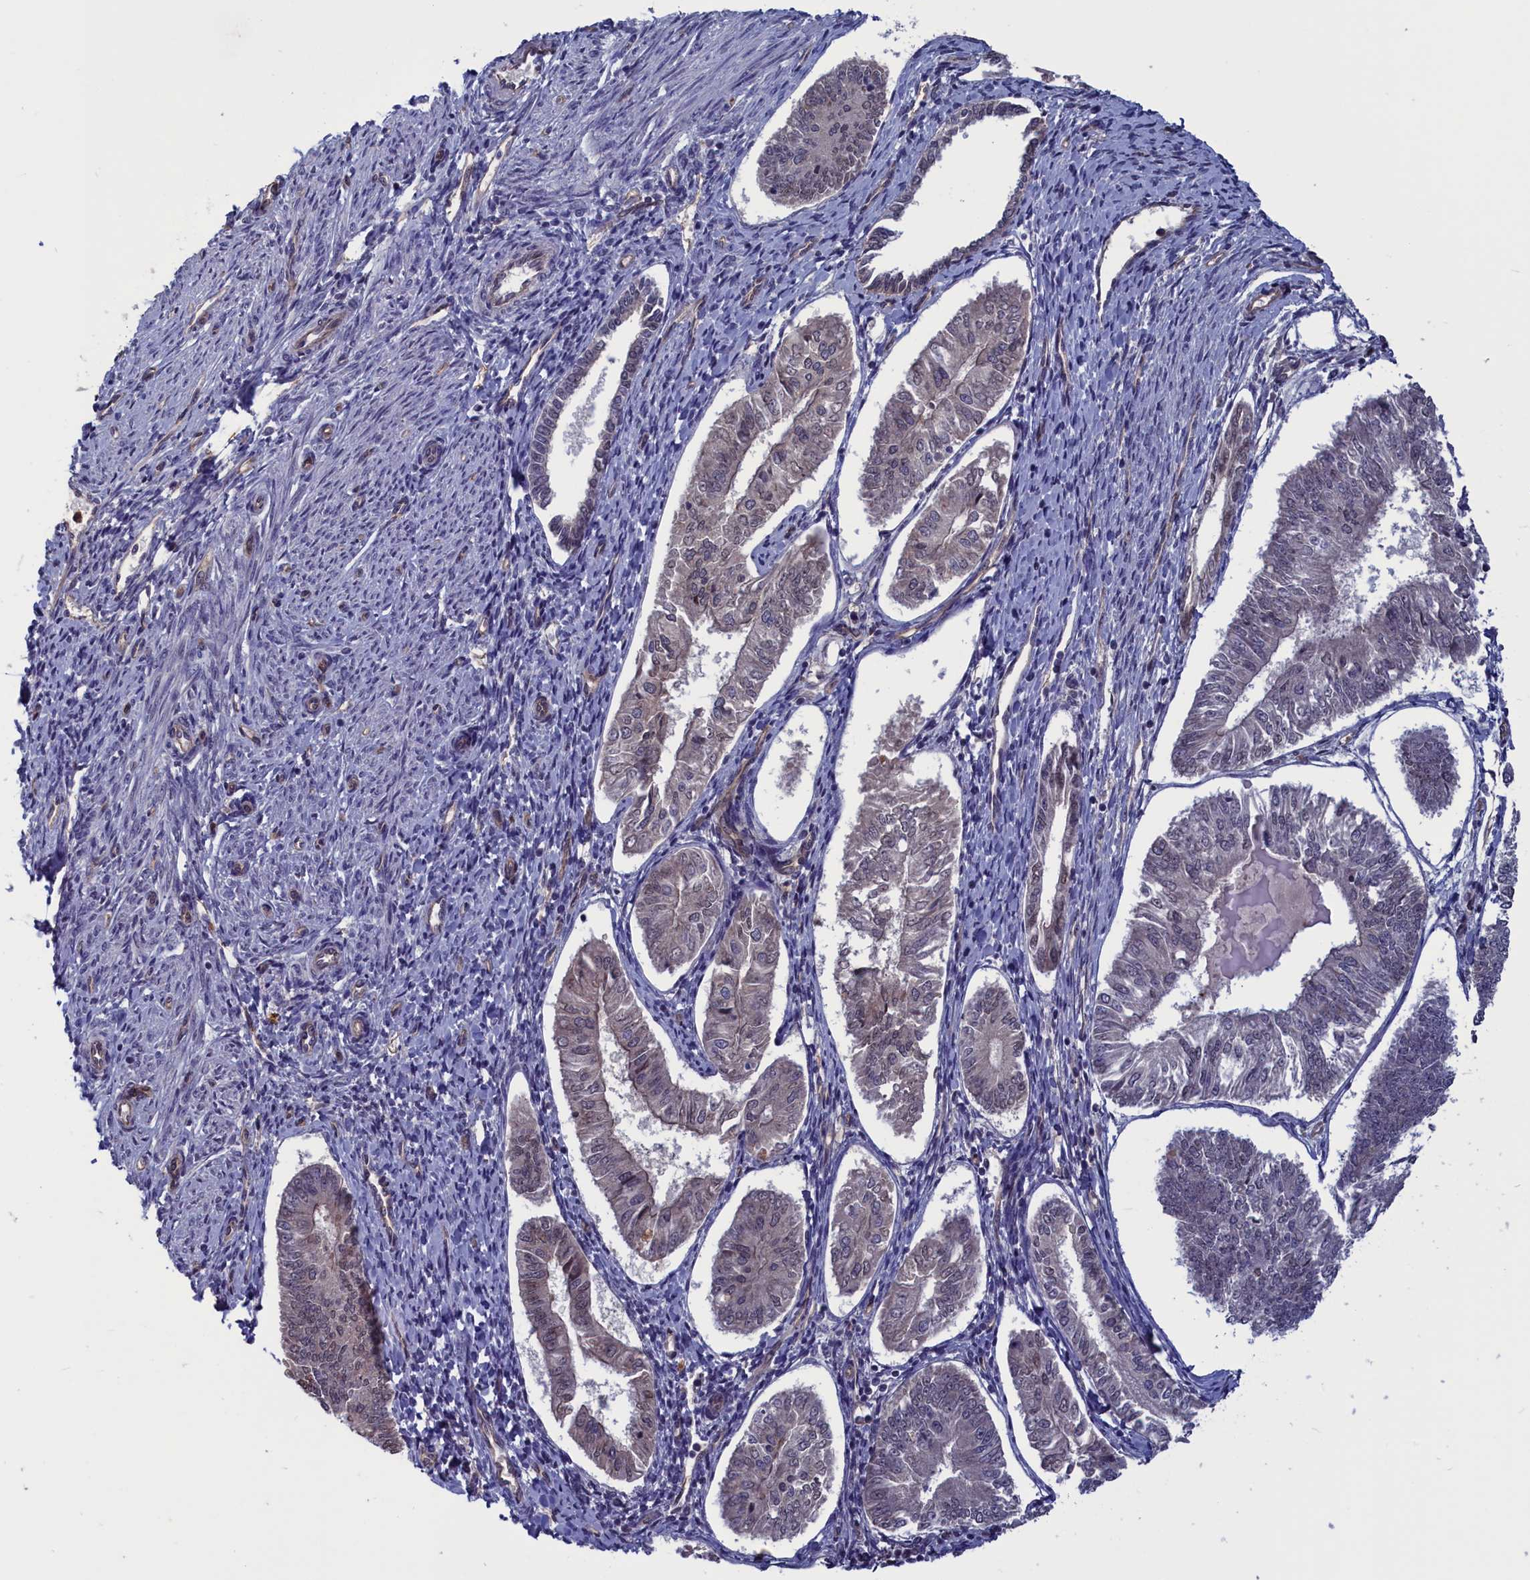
{"staining": {"intensity": "negative", "quantity": "none", "location": "none"}, "tissue": "endometrial cancer", "cell_type": "Tumor cells", "image_type": "cancer", "snomed": [{"axis": "morphology", "description": "Adenocarcinoma, NOS"}, {"axis": "topography", "description": "Endometrium"}], "caption": "Immunohistochemistry (IHC) of endometrial cancer reveals no positivity in tumor cells. (DAB (3,3'-diaminobenzidine) IHC visualized using brightfield microscopy, high magnification).", "gene": "PLP2", "patient": {"sex": "female", "age": 58}}